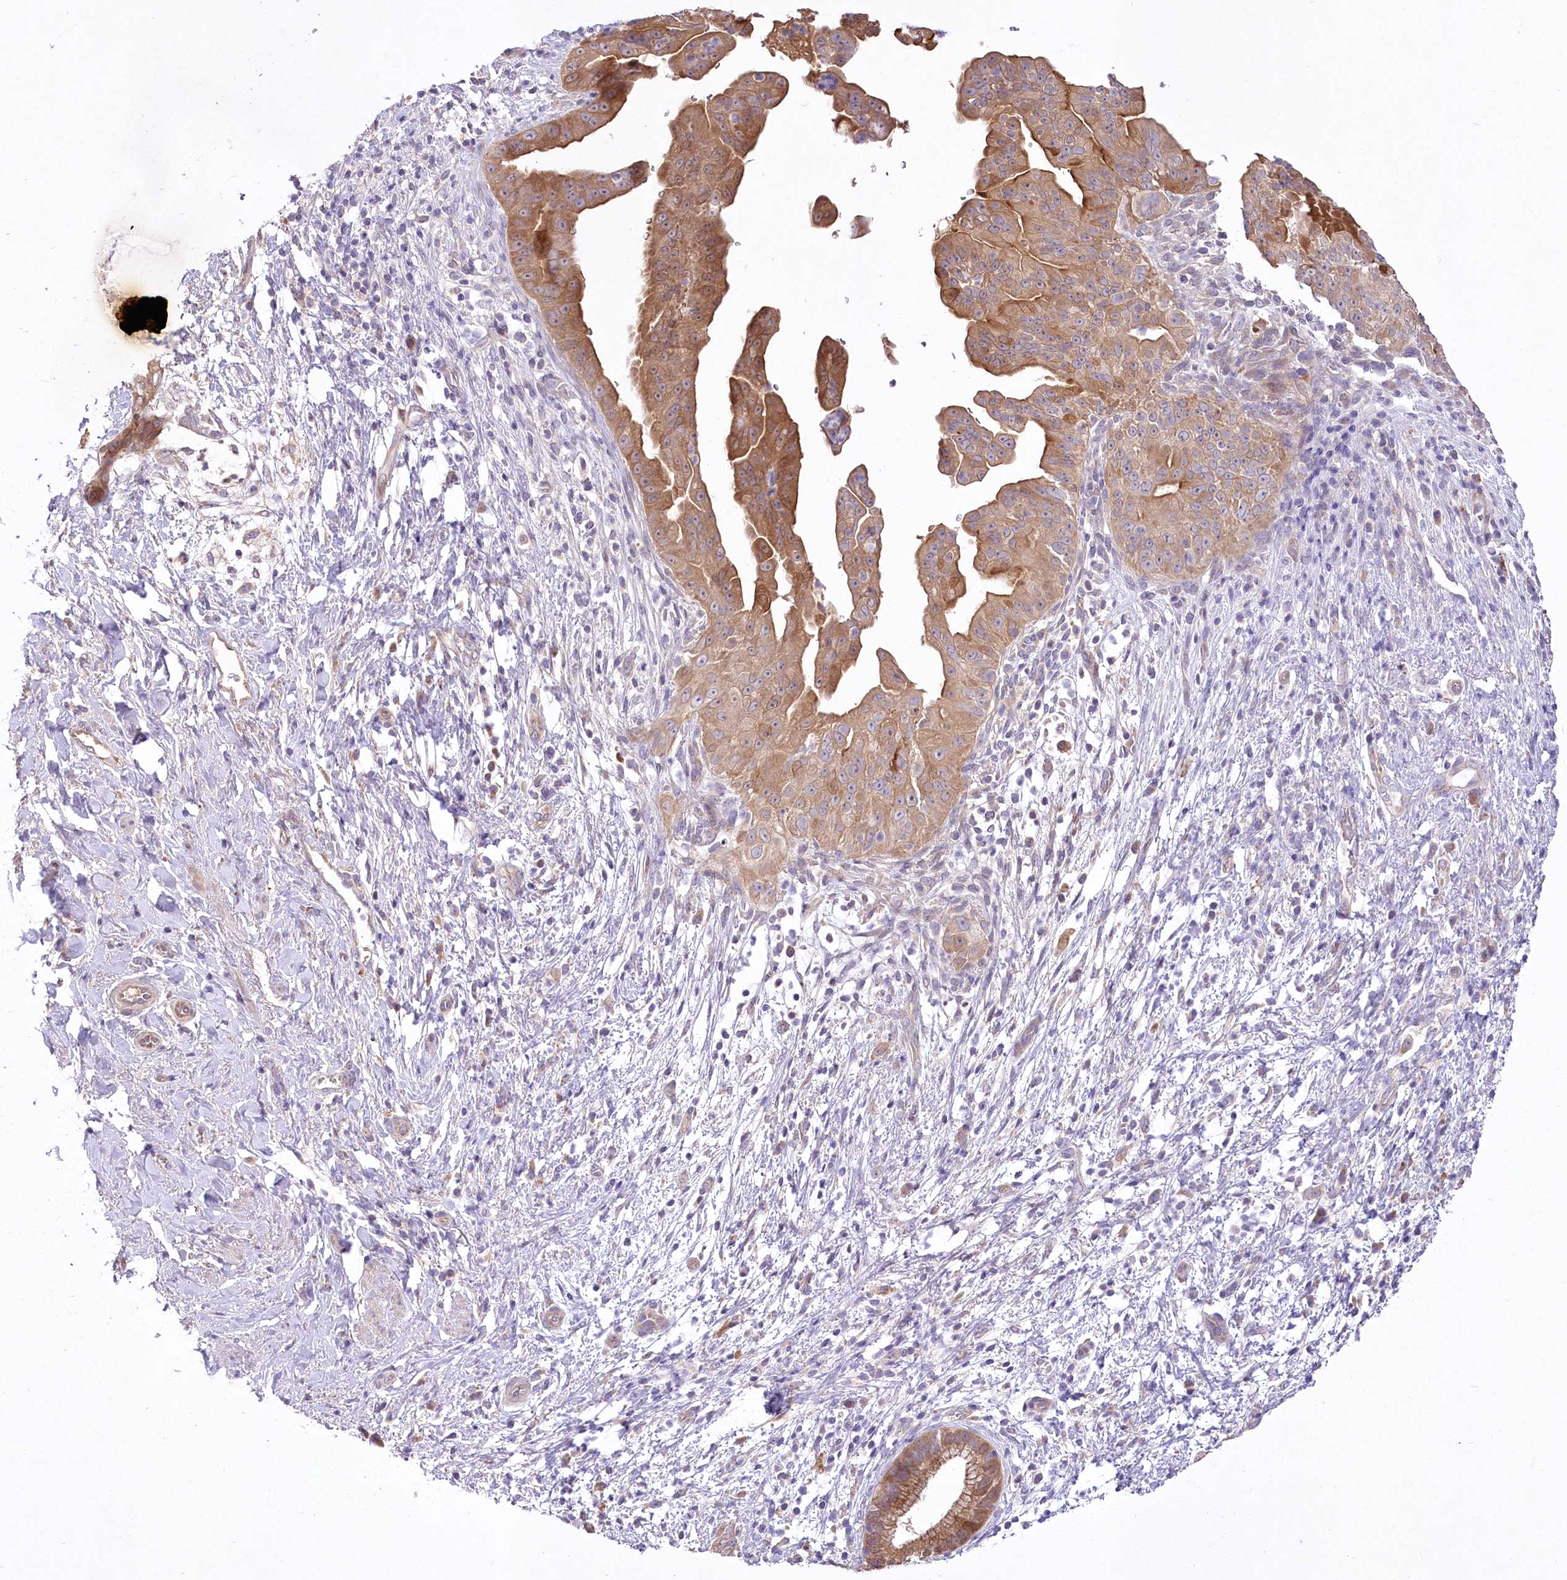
{"staining": {"intensity": "moderate", "quantity": ">75%", "location": "cytoplasmic/membranous"}, "tissue": "pancreatic cancer", "cell_type": "Tumor cells", "image_type": "cancer", "snomed": [{"axis": "morphology", "description": "Adenocarcinoma, NOS"}, {"axis": "topography", "description": "Pancreas"}], "caption": "Immunohistochemistry (IHC) of pancreatic cancer reveals medium levels of moderate cytoplasmic/membranous expression in about >75% of tumor cells.", "gene": "PBLD", "patient": {"sex": "female", "age": 78}}